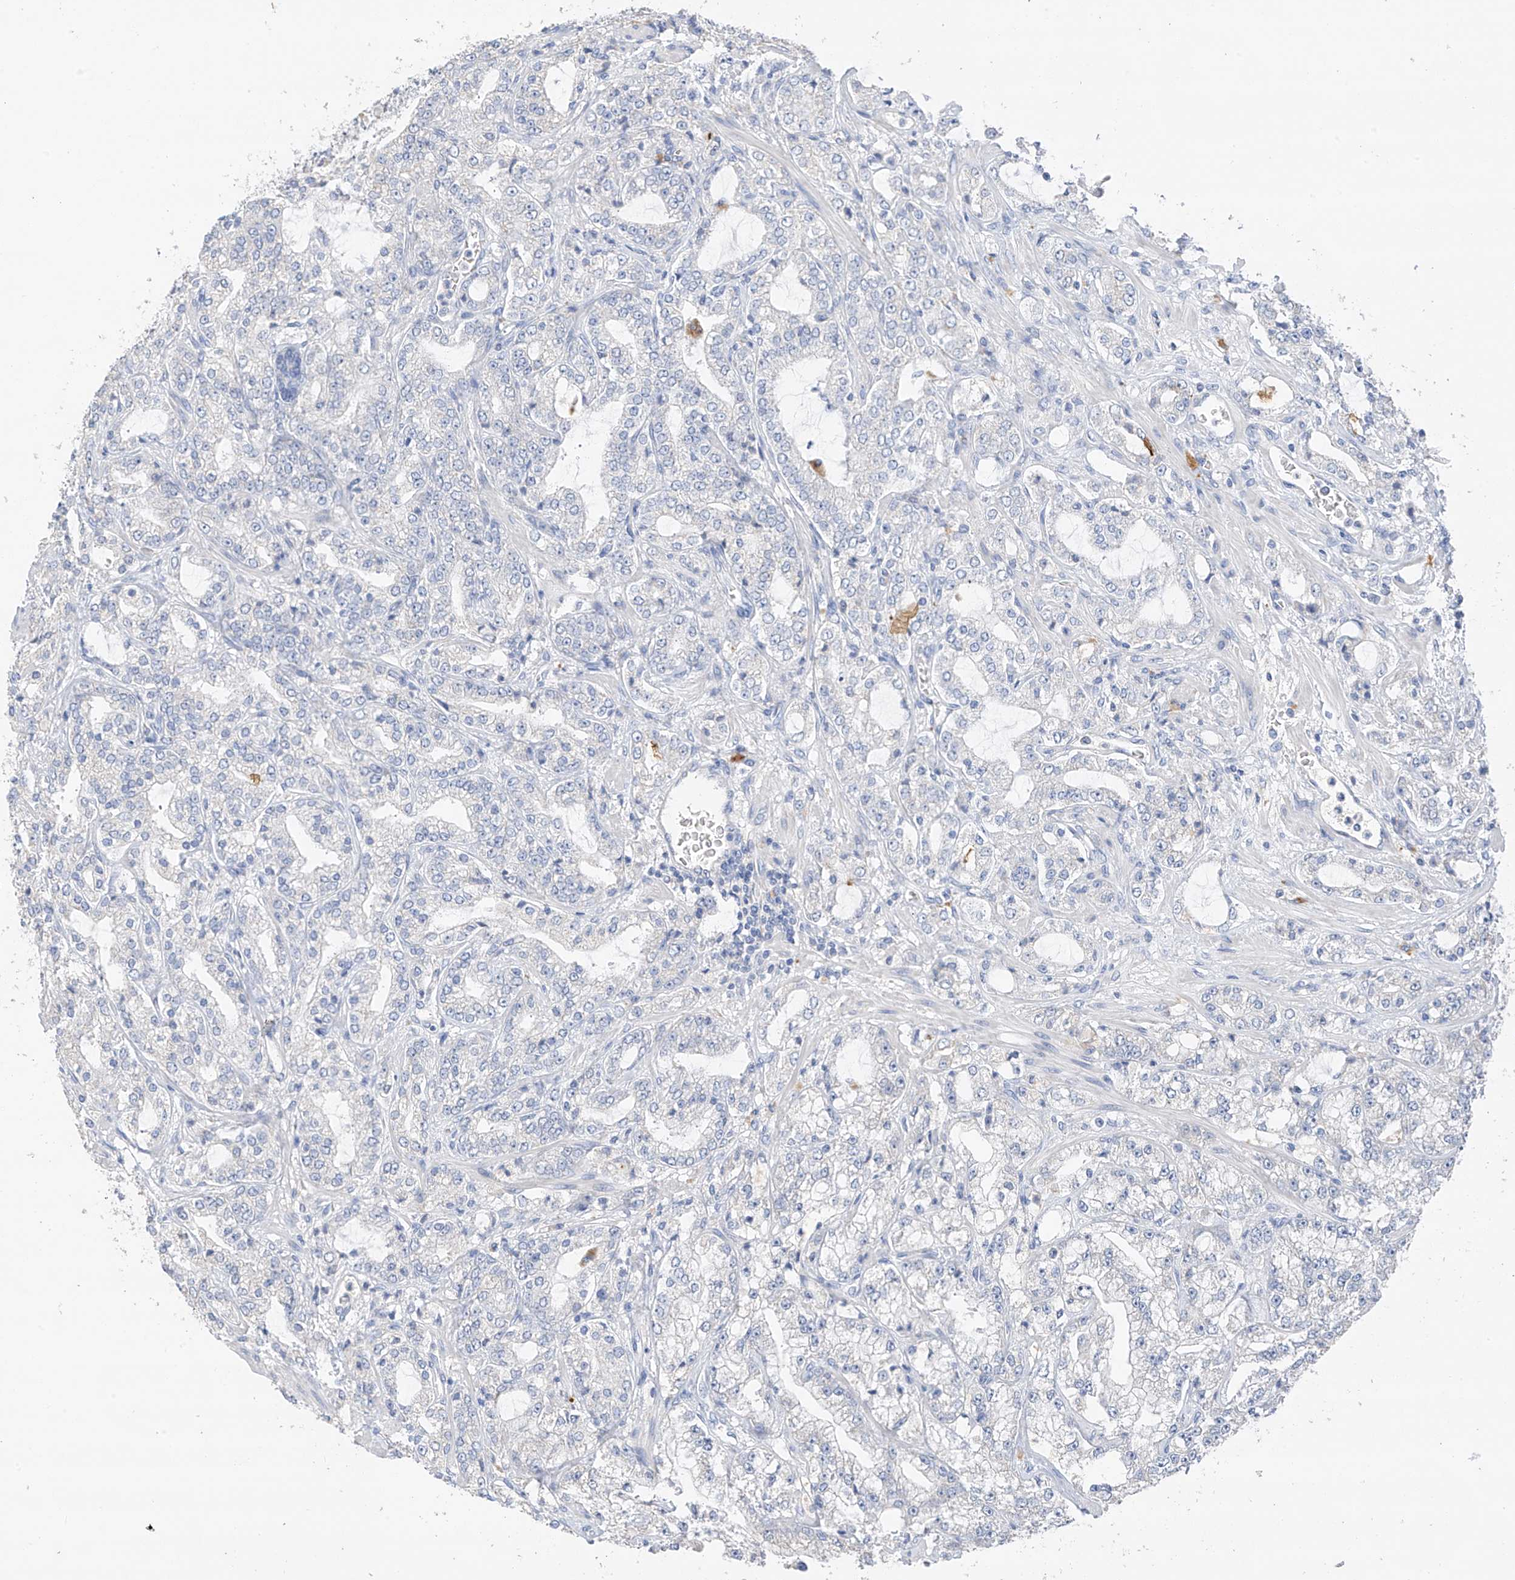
{"staining": {"intensity": "negative", "quantity": "none", "location": "none"}, "tissue": "prostate cancer", "cell_type": "Tumor cells", "image_type": "cancer", "snomed": [{"axis": "morphology", "description": "Adenocarcinoma, High grade"}, {"axis": "topography", "description": "Prostate"}], "caption": "A micrograph of human adenocarcinoma (high-grade) (prostate) is negative for staining in tumor cells. (DAB (3,3'-diaminobenzidine) immunohistochemistry visualized using brightfield microscopy, high magnification).", "gene": "CAPN13", "patient": {"sex": "male", "age": 64}}